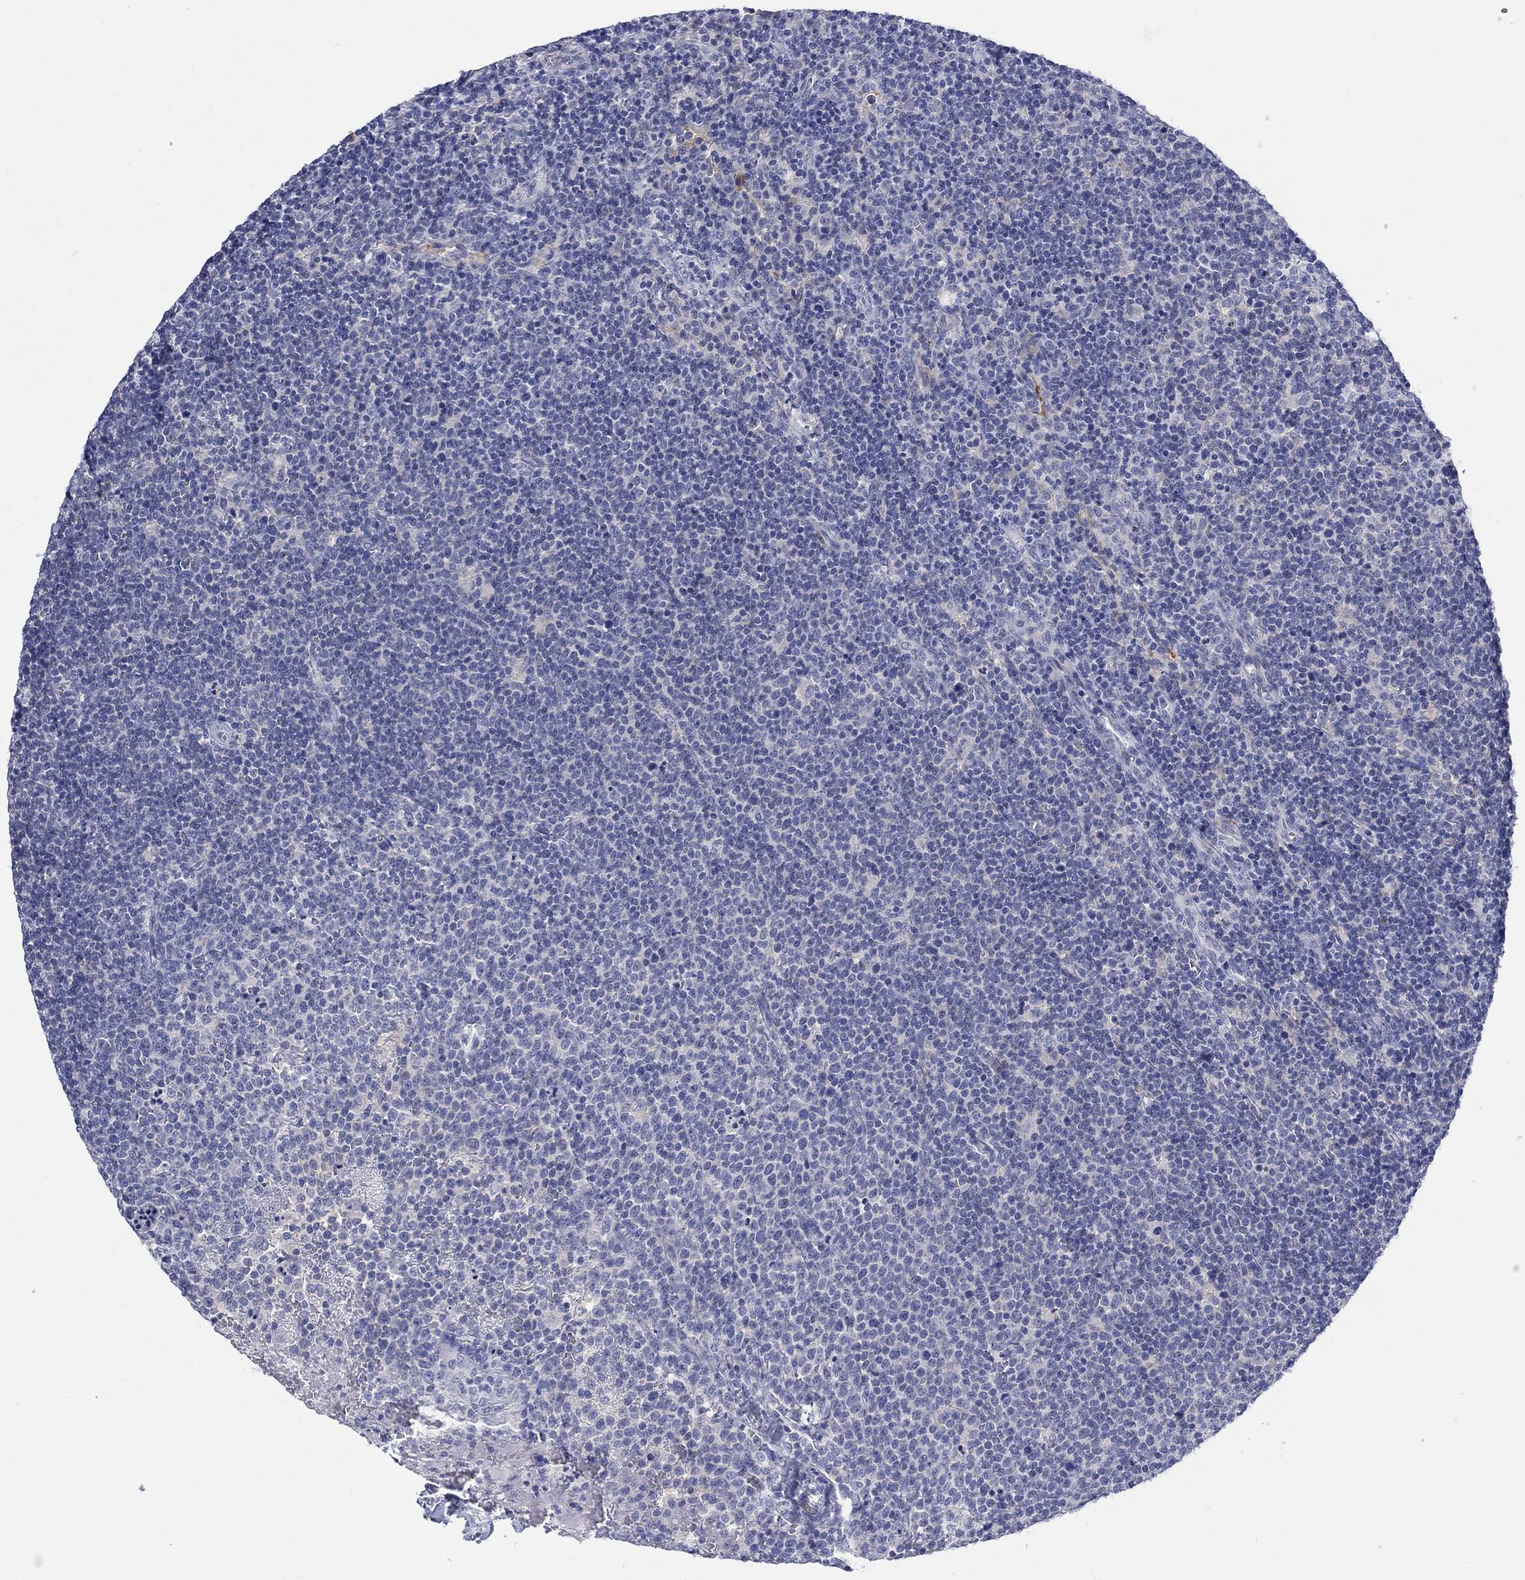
{"staining": {"intensity": "negative", "quantity": "none", "location": "none"}, "tissue": "lymphoma", "cell_type": "Tumor cells", "image_type": "cancer", "snomed": [{"axis": "morphology", "description": "Malignant lymphoma, non-Hodgkin's type, High grade"}, {"axis": "topography", "description": "Lymph node"}], "caption": "Immunohistochemistry (IHC) histopathology image of lymphoma stained for a protein (brown), which reveals no expression in tumor cells.", "gene": "PTPRZ1", "patient": {"sex": "male", "age": 61}}